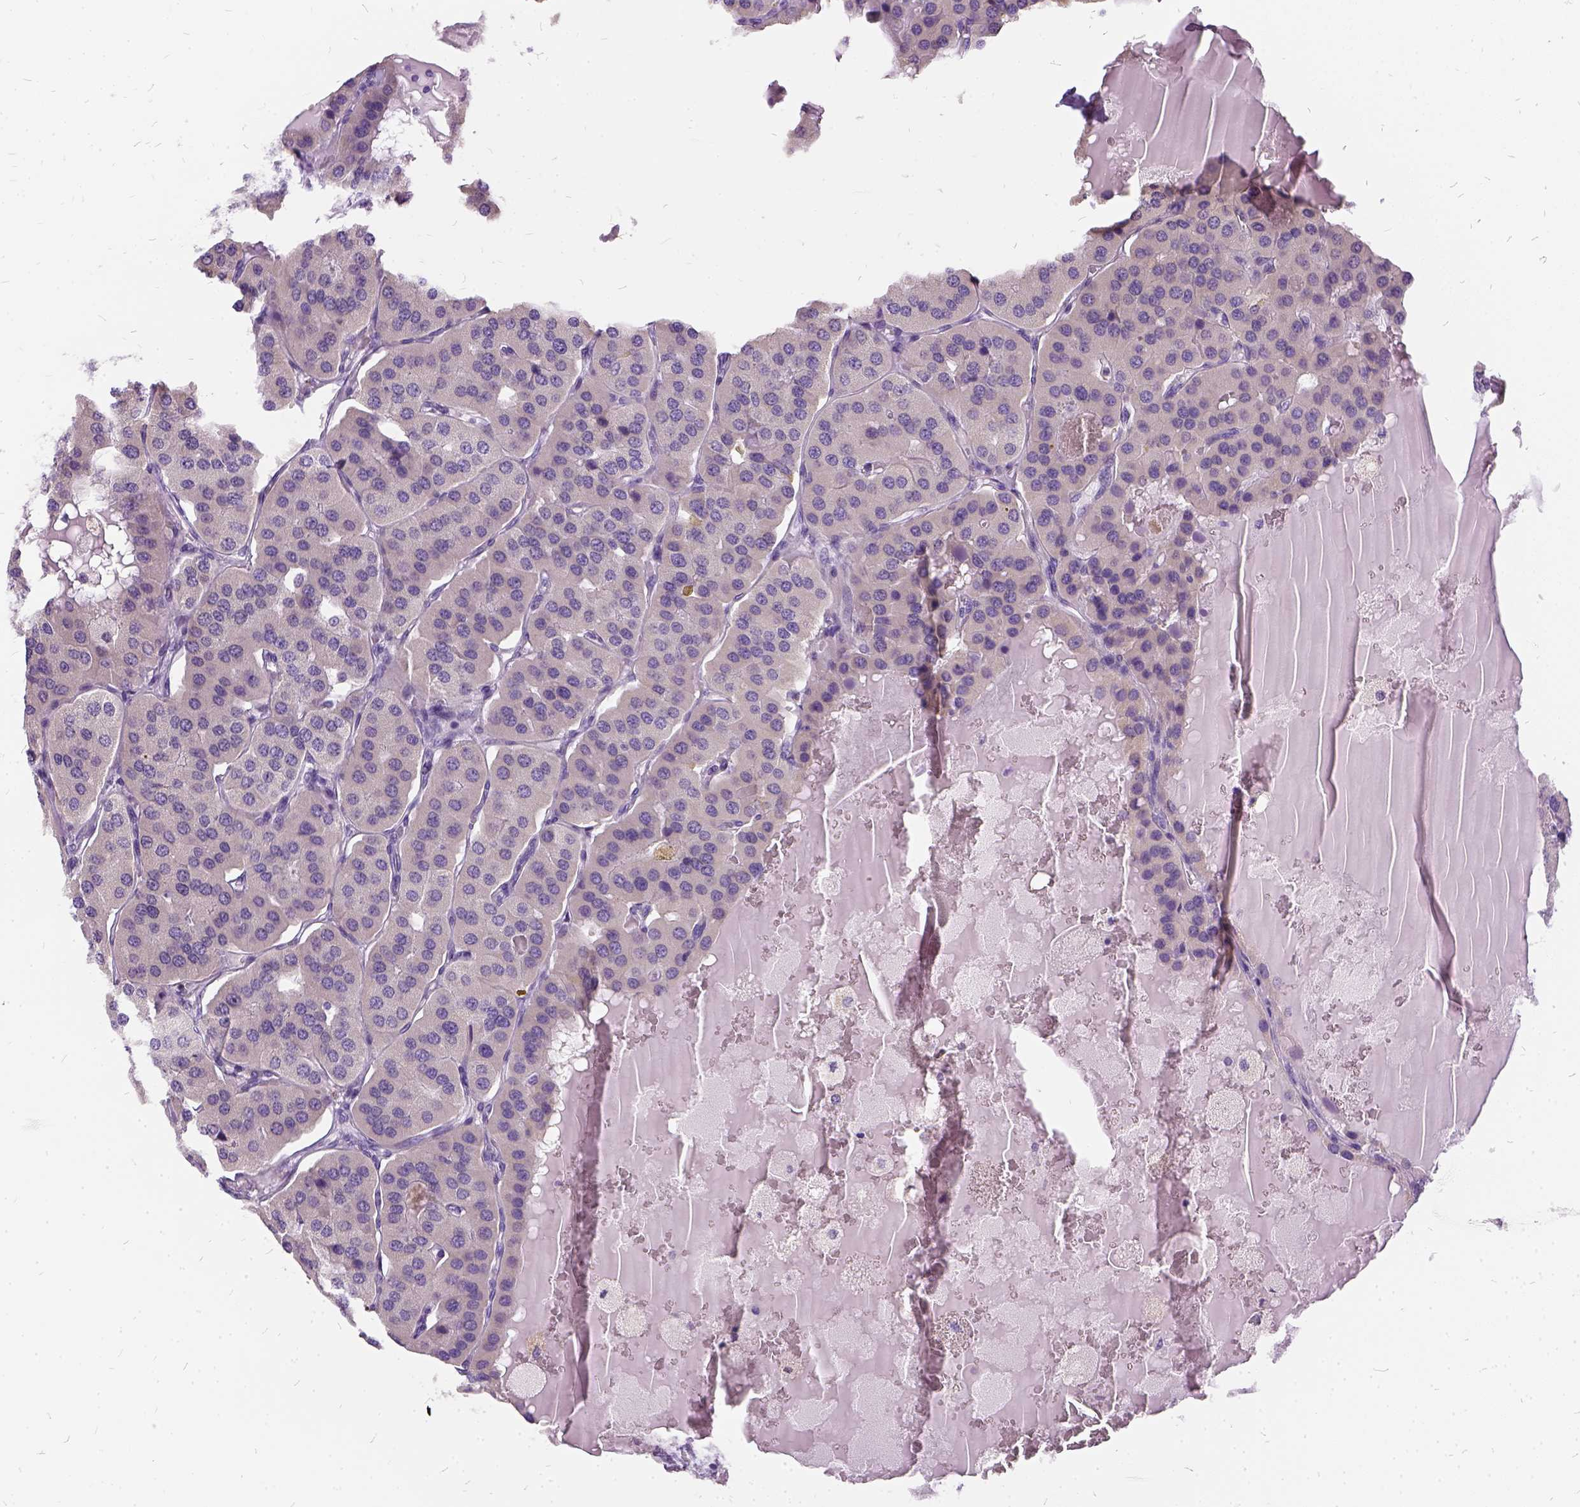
{"staining": {"intensity": "negative", "quantity": "none", "location": "none"}, "tissue": "parathyroid gland", "cell_type": "Glandular cells", "image_type": "normal", "snomed": [{"axis": "morphology", "description": "Normal tissue, NOS"}, {"axis": "morphology", "description": "Adenoma, NOS"}, {"axis": "topography", "description": "Parathyroid gland"}], "caption": "DAB (3,3'-diaminobenzidine) immunohistochemical staining of unremarkable parathyroid gland shows no significant positivity in glandular cells.", "gene": "FDX1", "patient": {"sex": "female", "age": 86}}